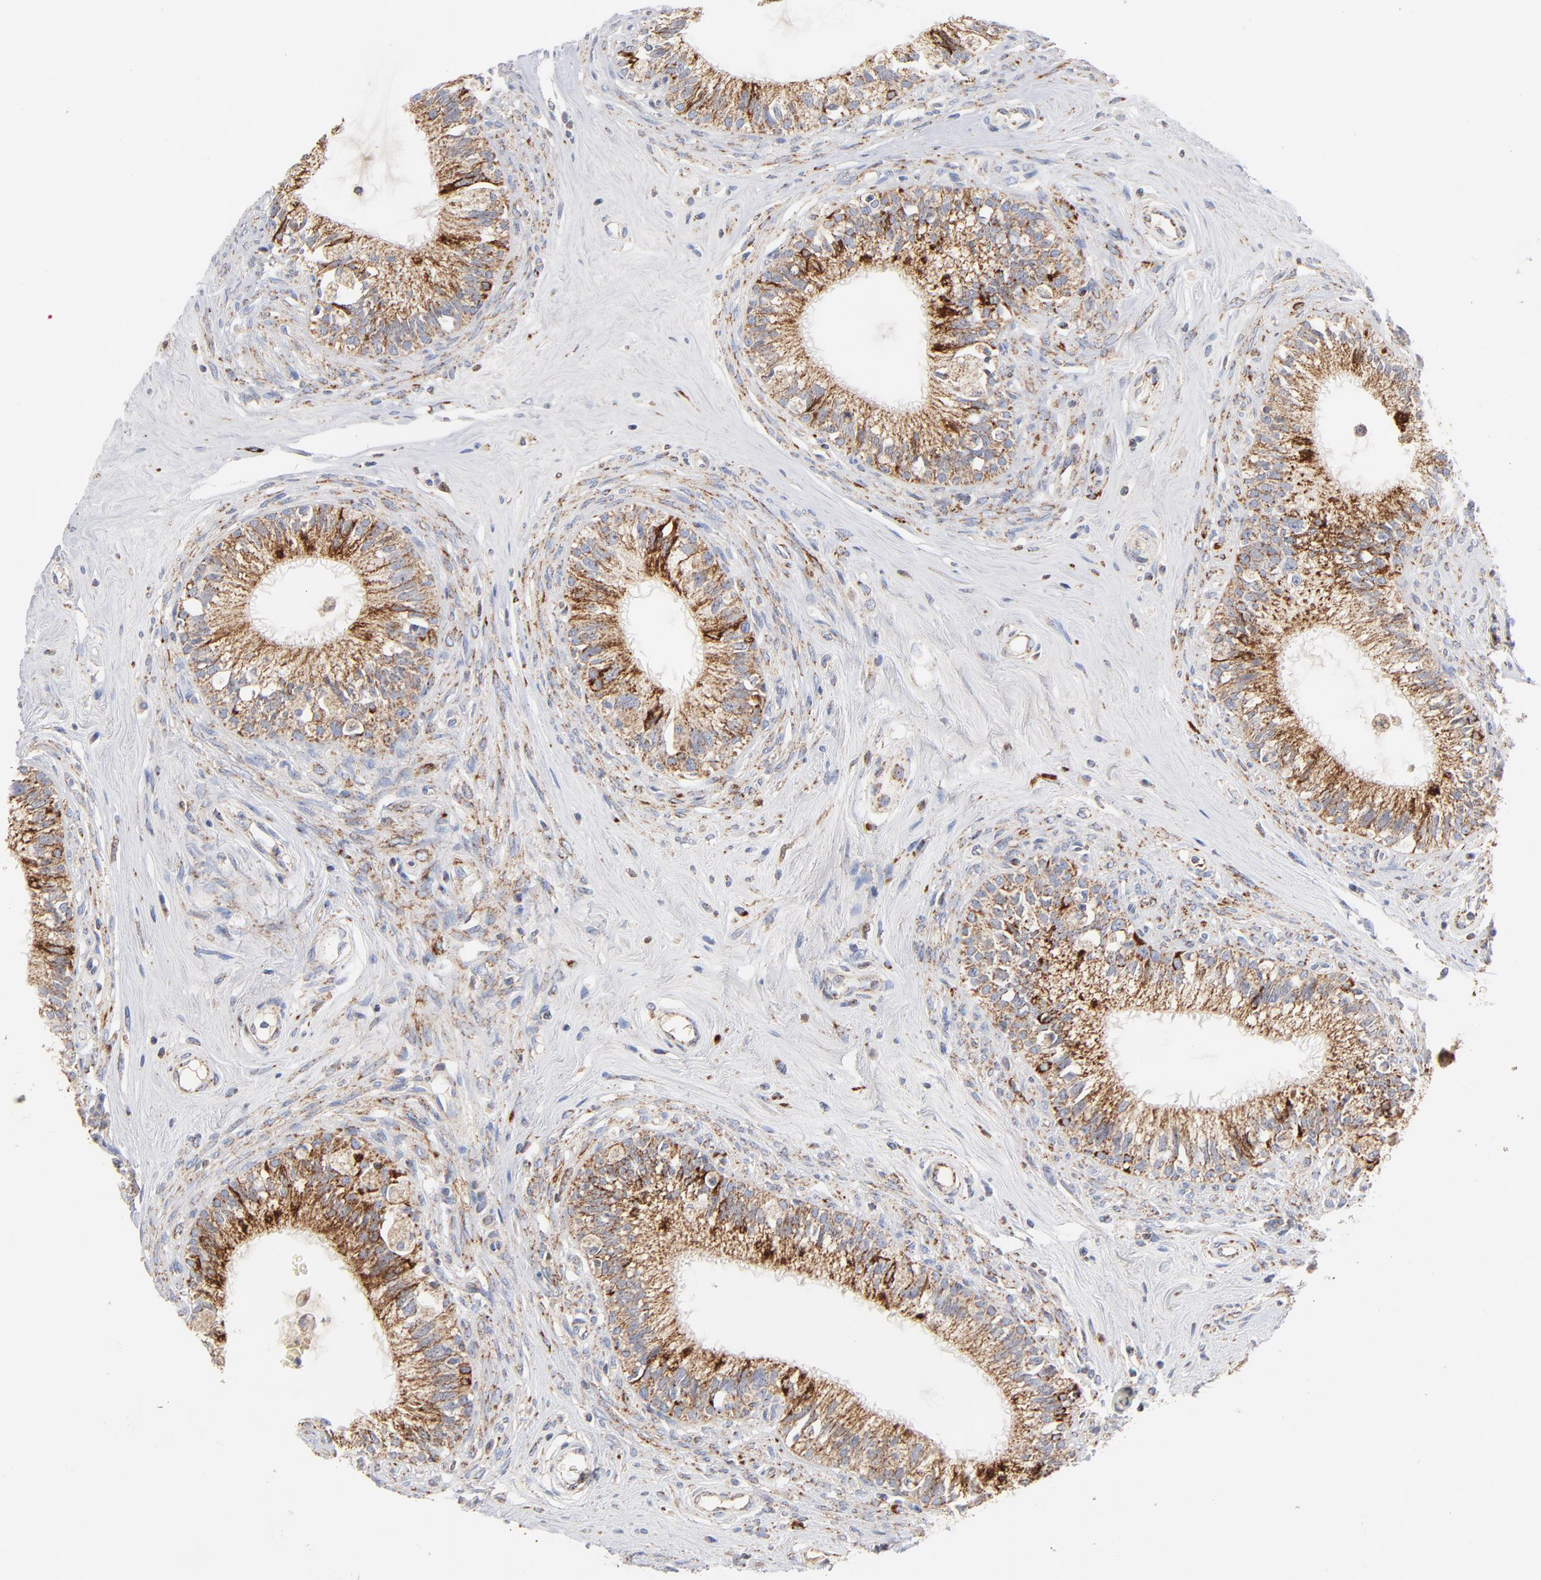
{"staining": {"intensity": "strong", "quantity": ">75%", "location": "cytoplasmic/membranous"}, "tissue": "epididymis", "cell_type": "Glandular cells", "image_type": "normal", "snomed": [{"axis": "morphology", "description": "Normal tissue, NOS"}, {"axis": "morphology", "description": "Inflammation, NOS"}, {"axis": "topography", "description": "Epididymis"}], "caption": "DAB (3,3'-diaminobenzidine) immunohistochemical staining of normal human epididymis demonstrates strong cytoplasmic/membranous protein expression in approximately >75% of glandular cells.", "gene": "DIABLO", "patient": {"sex": "male", "age": 84}}